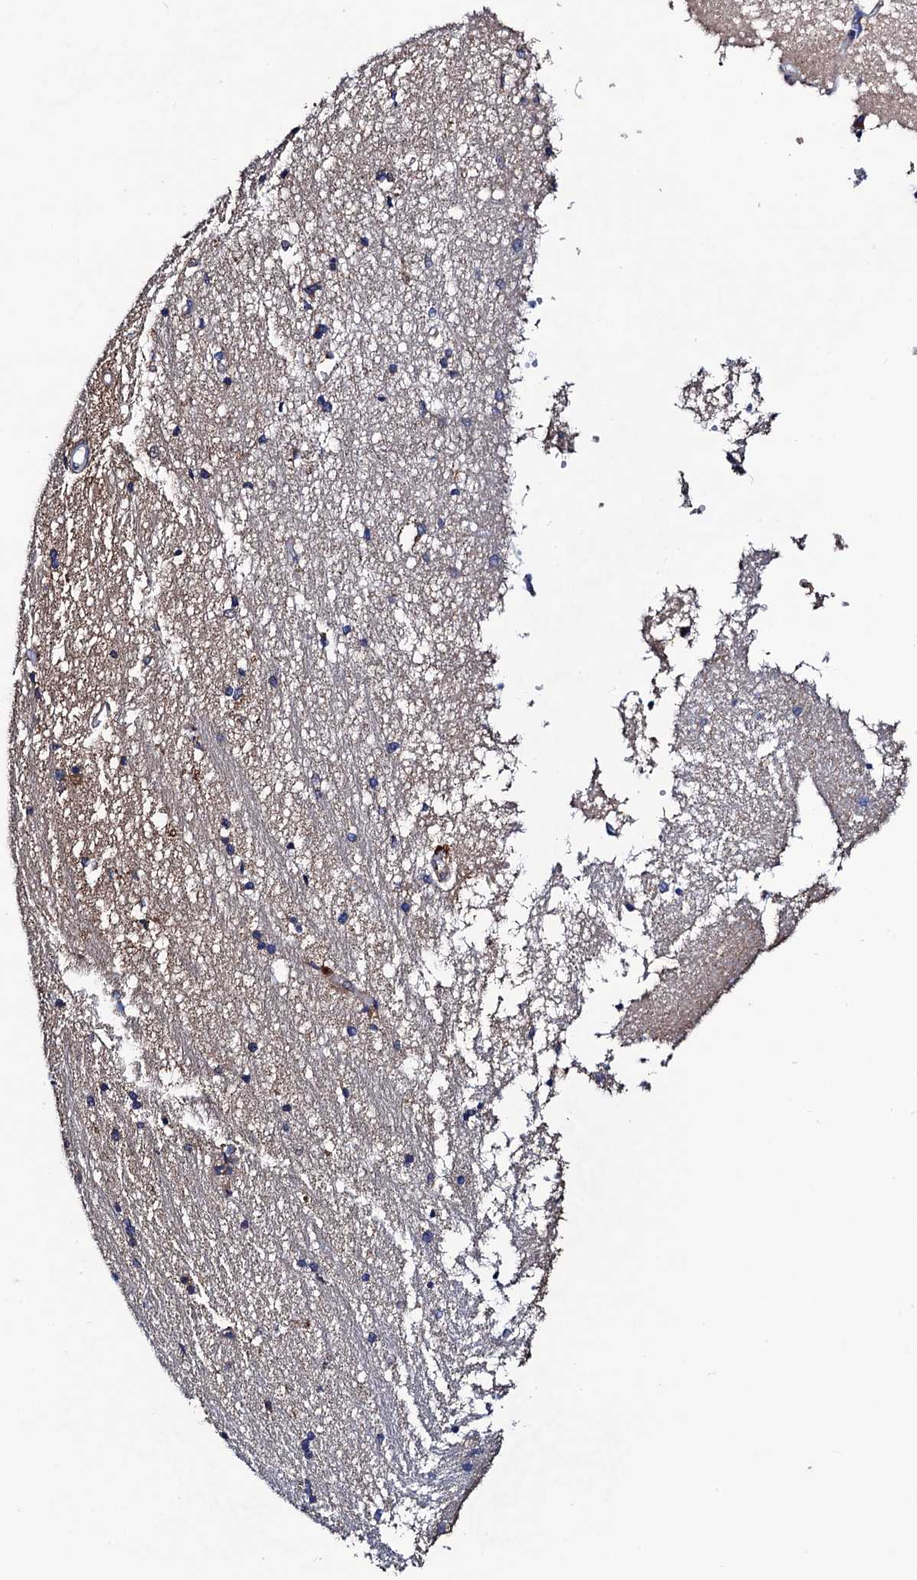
{"staining": {"intensity": "negative", "quantity": "none", "location": "none"}, "tissue": "hippocampus", "cell_type": "Glial cells", "image_type": "normal", "snomed": [{"axis": "morphology", "description": "Normal tissue, NOS"}, {"axis": "topography", "description": "Hippocampus"}], "caption": "The image exhibits no significant positivity in glial cells of hippocampus.", "gene": "PTCD3", "patient": {"sex": "male", "age": 45}}